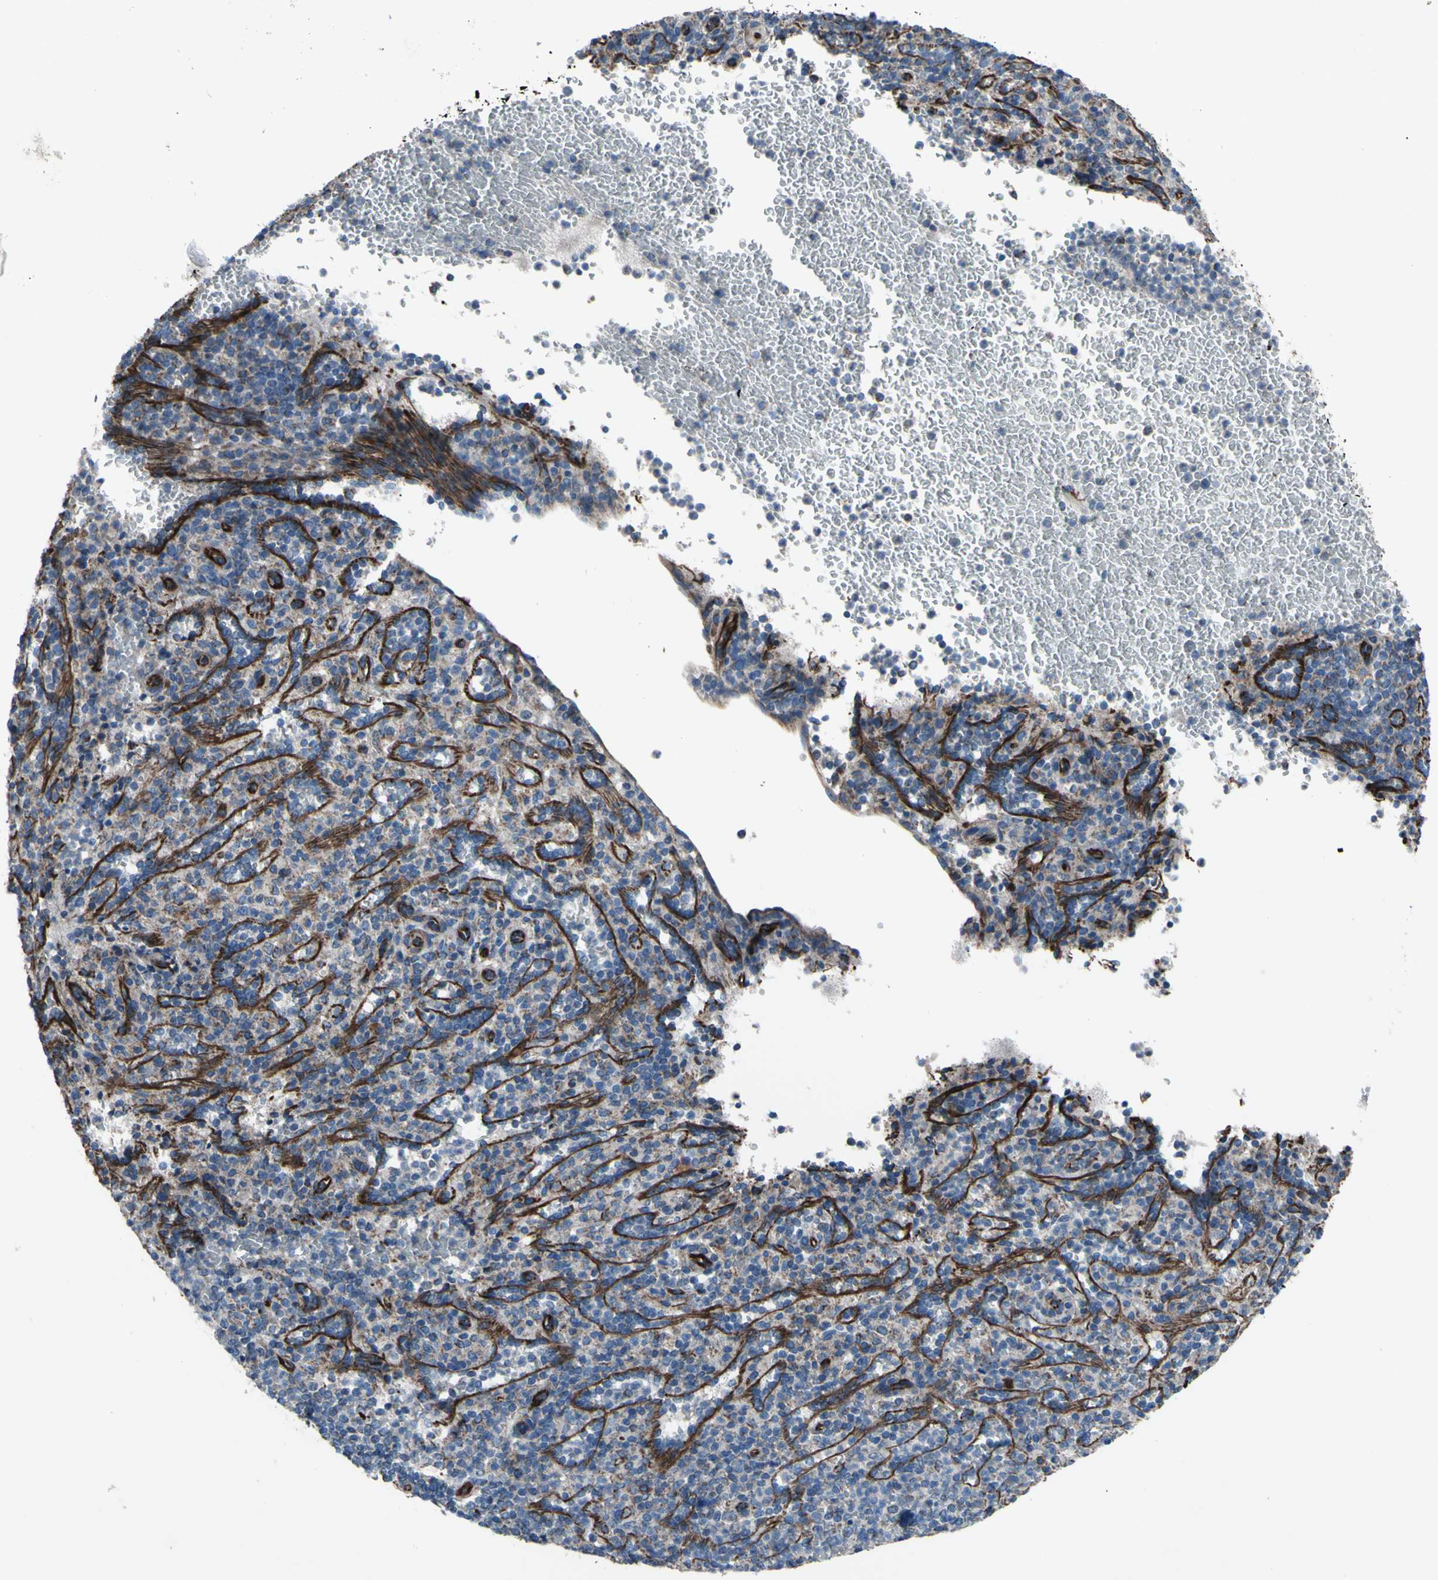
{"staining": {"intensity": "weak", "quantity": "25%-75%", "location": "cytoplasmic/membranous"}, "tissue": "spleen", "cell_type": "Cells in red pulp", "image_type": "normal", "snomed": [{"axis": "morphology", "description": "Normal tissue, NOS"}, {"axis": "topography", "description": "Spleen"}], "caption": "DAB (3,3'-diaminobenzidine) immunohistochemical staining of unremarkable spleen reveals weak cytoplasmic/membranous protein expression in about 25%-75% of cells in red pulp. (DAB IHC, brown staining for protein, blue staining for nuclei).", "gene": "EMC7", "patient": {"sex": "female", "age": 74}}